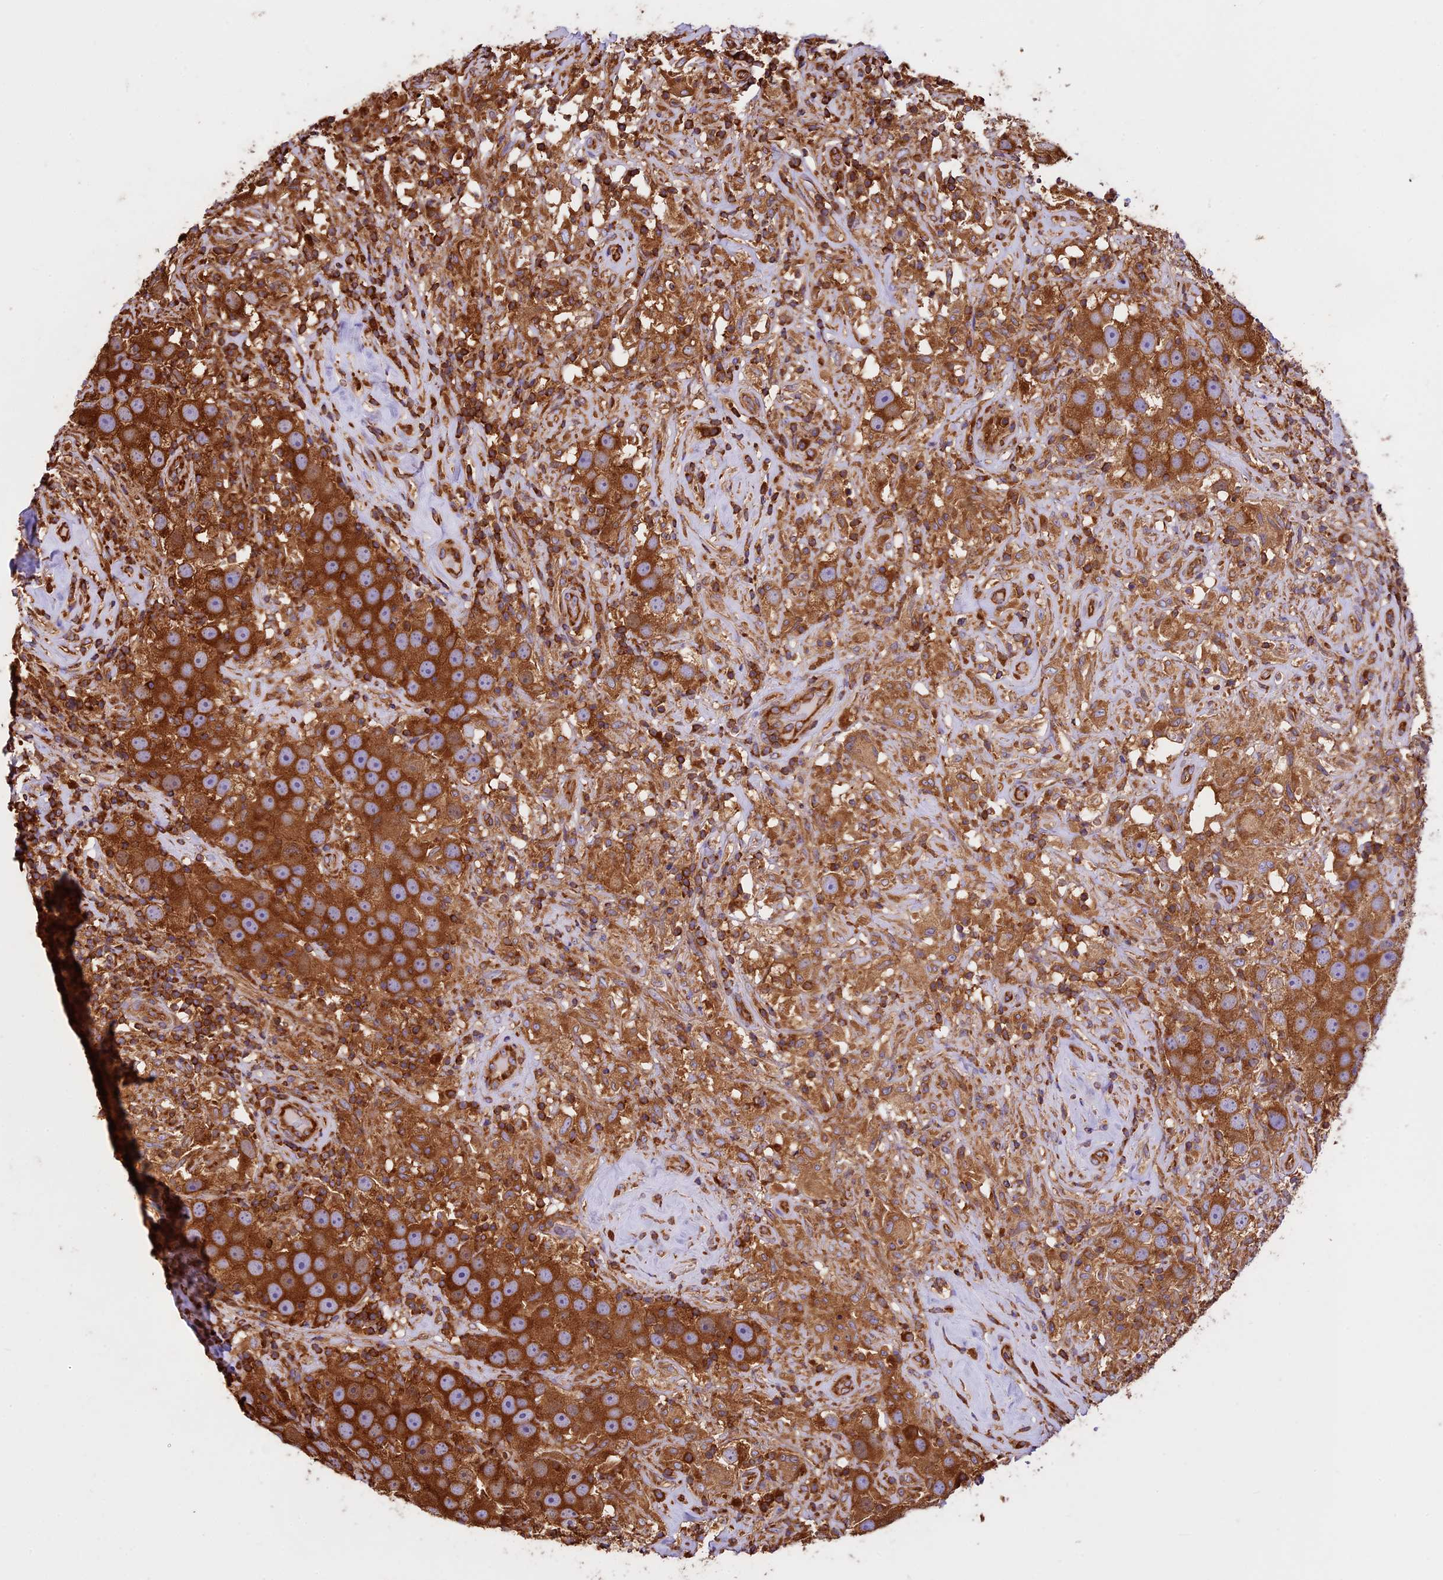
{"staining": {"intensity": "strong", "quantity": ">75%", "location": "cytoplasmic/membranous"}, "tissue": "testis cancer", "cell_type": "Tumor cells", "image_type": "cancer", "snomed": [{"axis": "morphology", "description": "Seminoma, NOS"}, {"axis": "topography", "description": "Testis"}], "caption": "Seminoma (testis) stained for a protein shows strong cytoplasmic/membranous positivity in tumor cells.", "gene": "KARS1", "patient": {"sex": "male", "age": 49}}